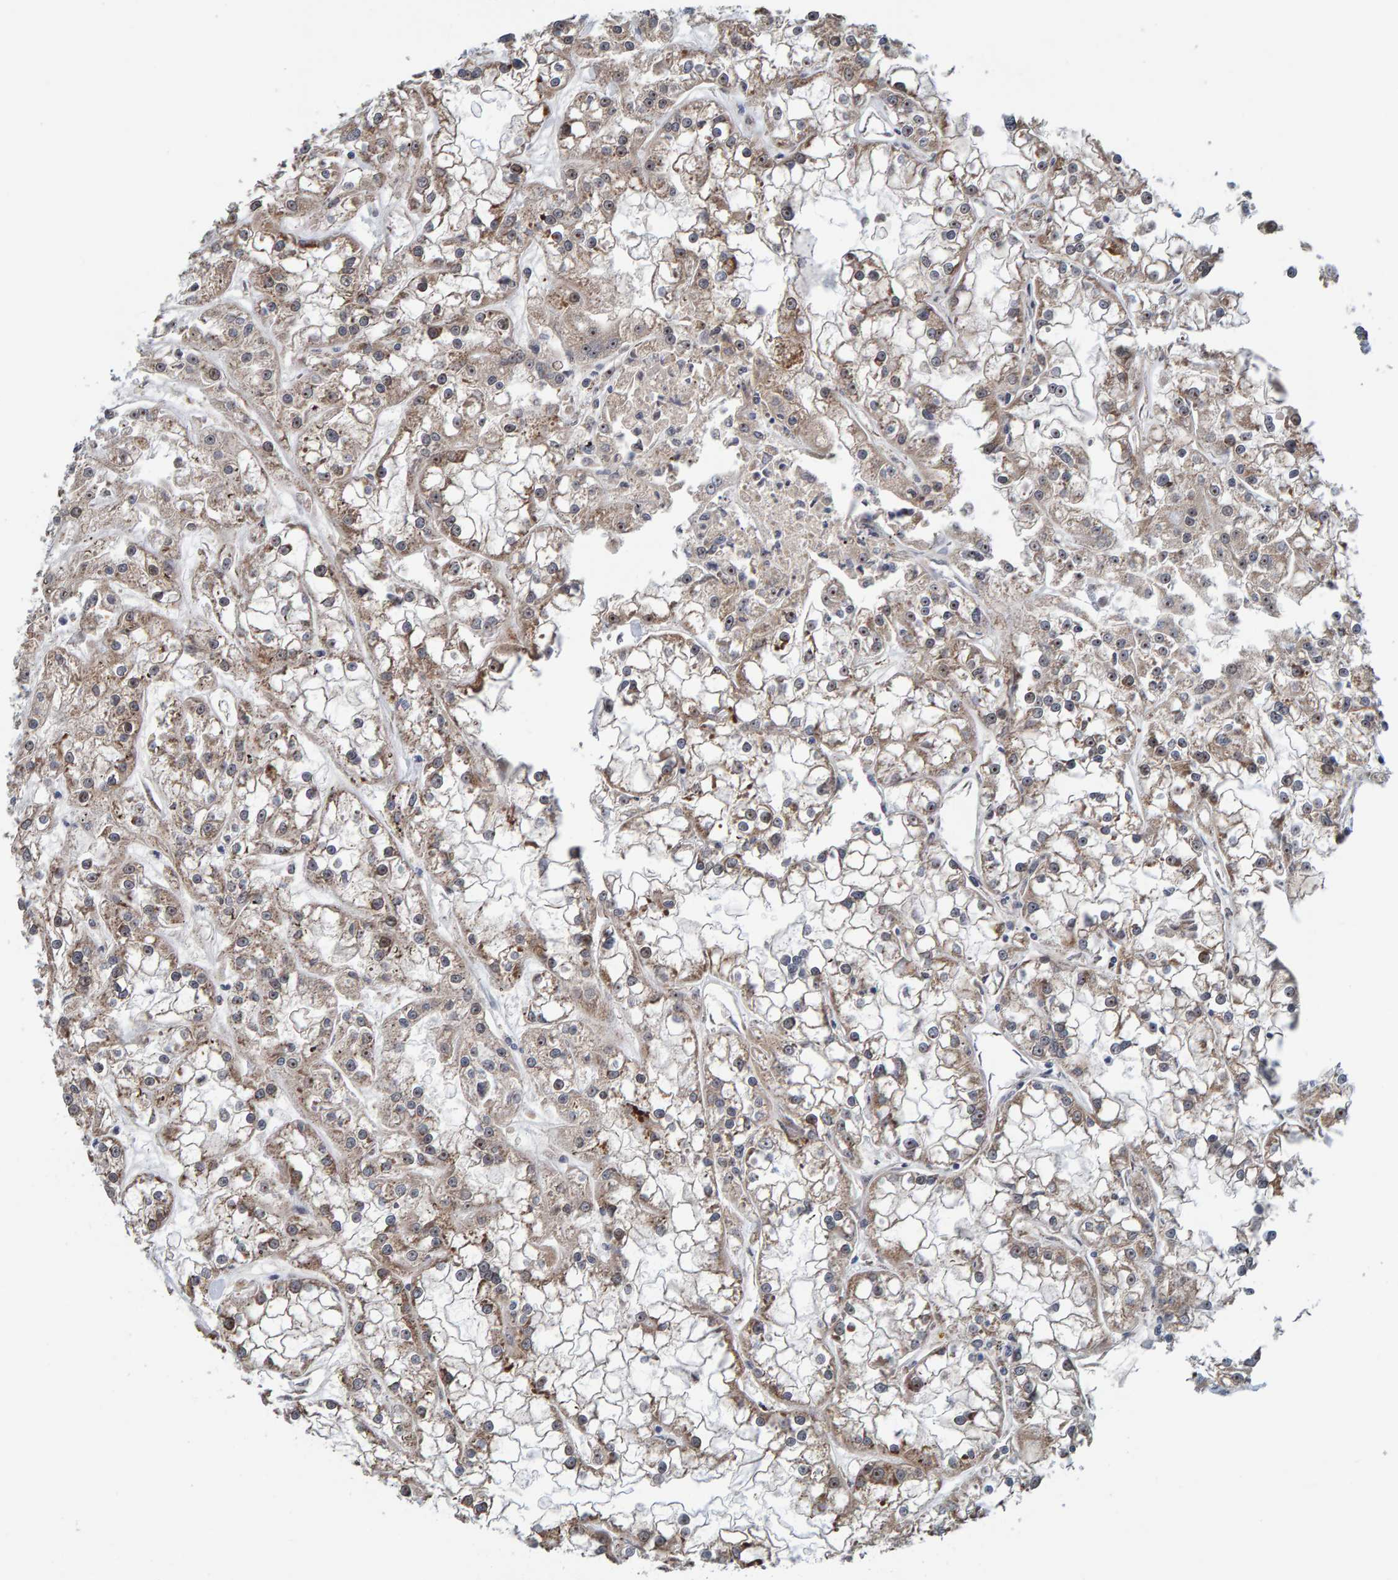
{"staining": {"intensity": "weak", "quantity": ">75%", "location": "cytoplasmic/membranous,nuclear"}, "tissue": "renal cancer", "cell_type": "Tumor cells", "image_type": "cancer", "snomed": [{"axis": "morphology", "description": "Adenocarcinoma, NOS"}, {"axis": "topography", "description": "Kidney"}], "caption": "Human renal adenocarcinoma stained with a protein marker displays weak staining in tumor cells.", "gene": "CCDC25", "patient": {"sex": "female", "age": 52}}